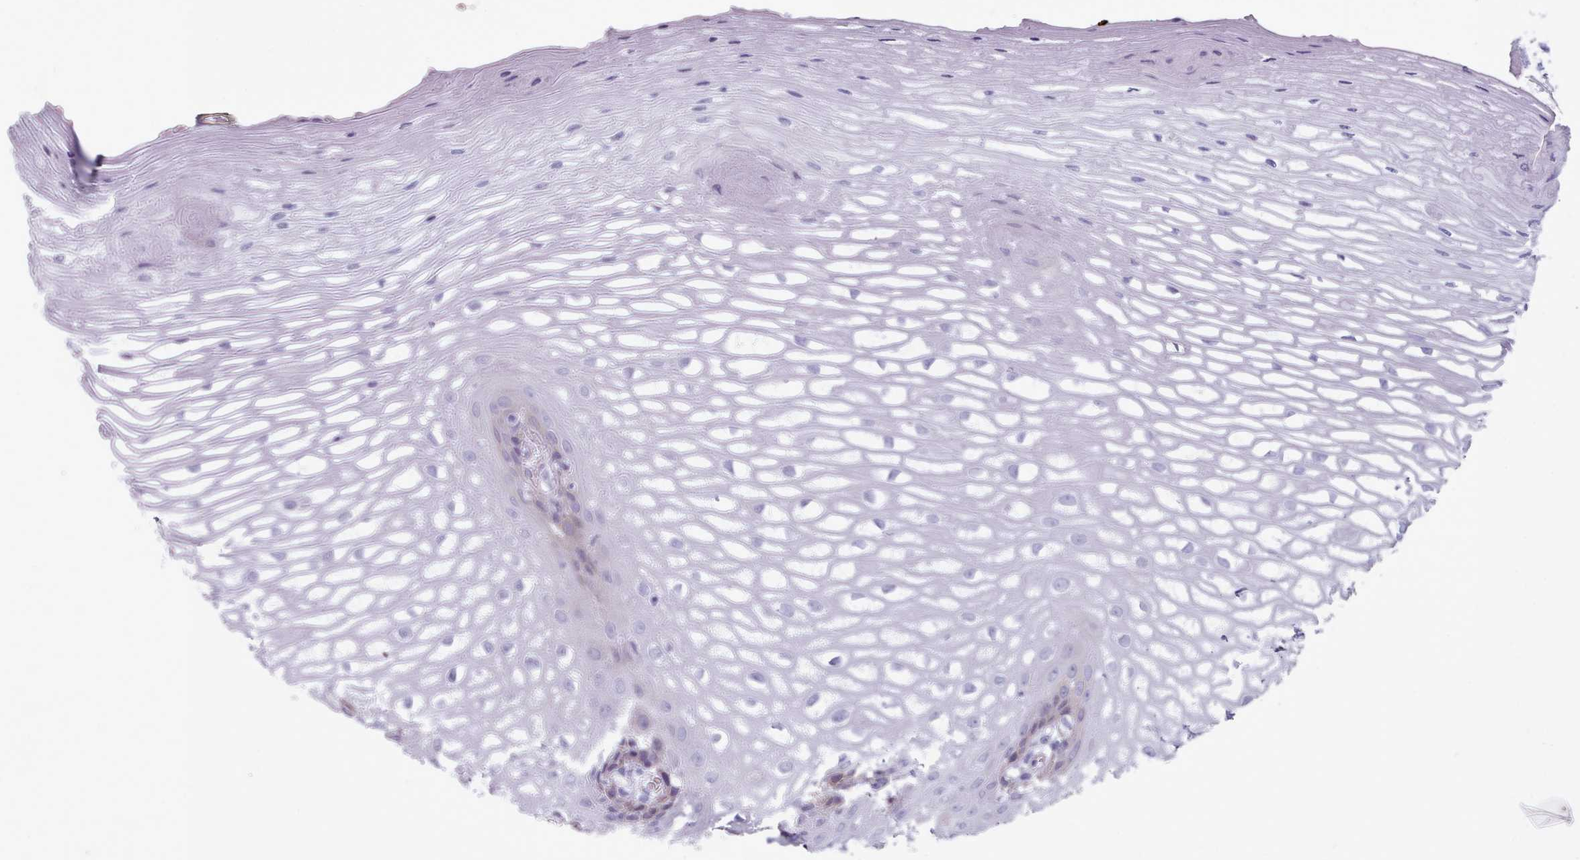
{"staining": {"intensity": "moderate", "quantity": "<25%", "location": "cytoplasmic/membranous"}, "tissue": "esophagus", "cell_type": "Squamous epithelial cells", "image_type": "normal", "snomed": [{"axis": "morphology", "description": "Normal tissue, NOS"}, {"axis": "topography", "description": "Esophagus"}], "caption": "The immunohistochemical stain highlights moderate cytoplasmic/membranous expression in squamous epithelial cells of normal esophagus. Immunohistochemistry stains the protein in brown and the nuclei are stained blue.", "gene": "FPGS", "patient": {"sex": "male", "age": 69}}